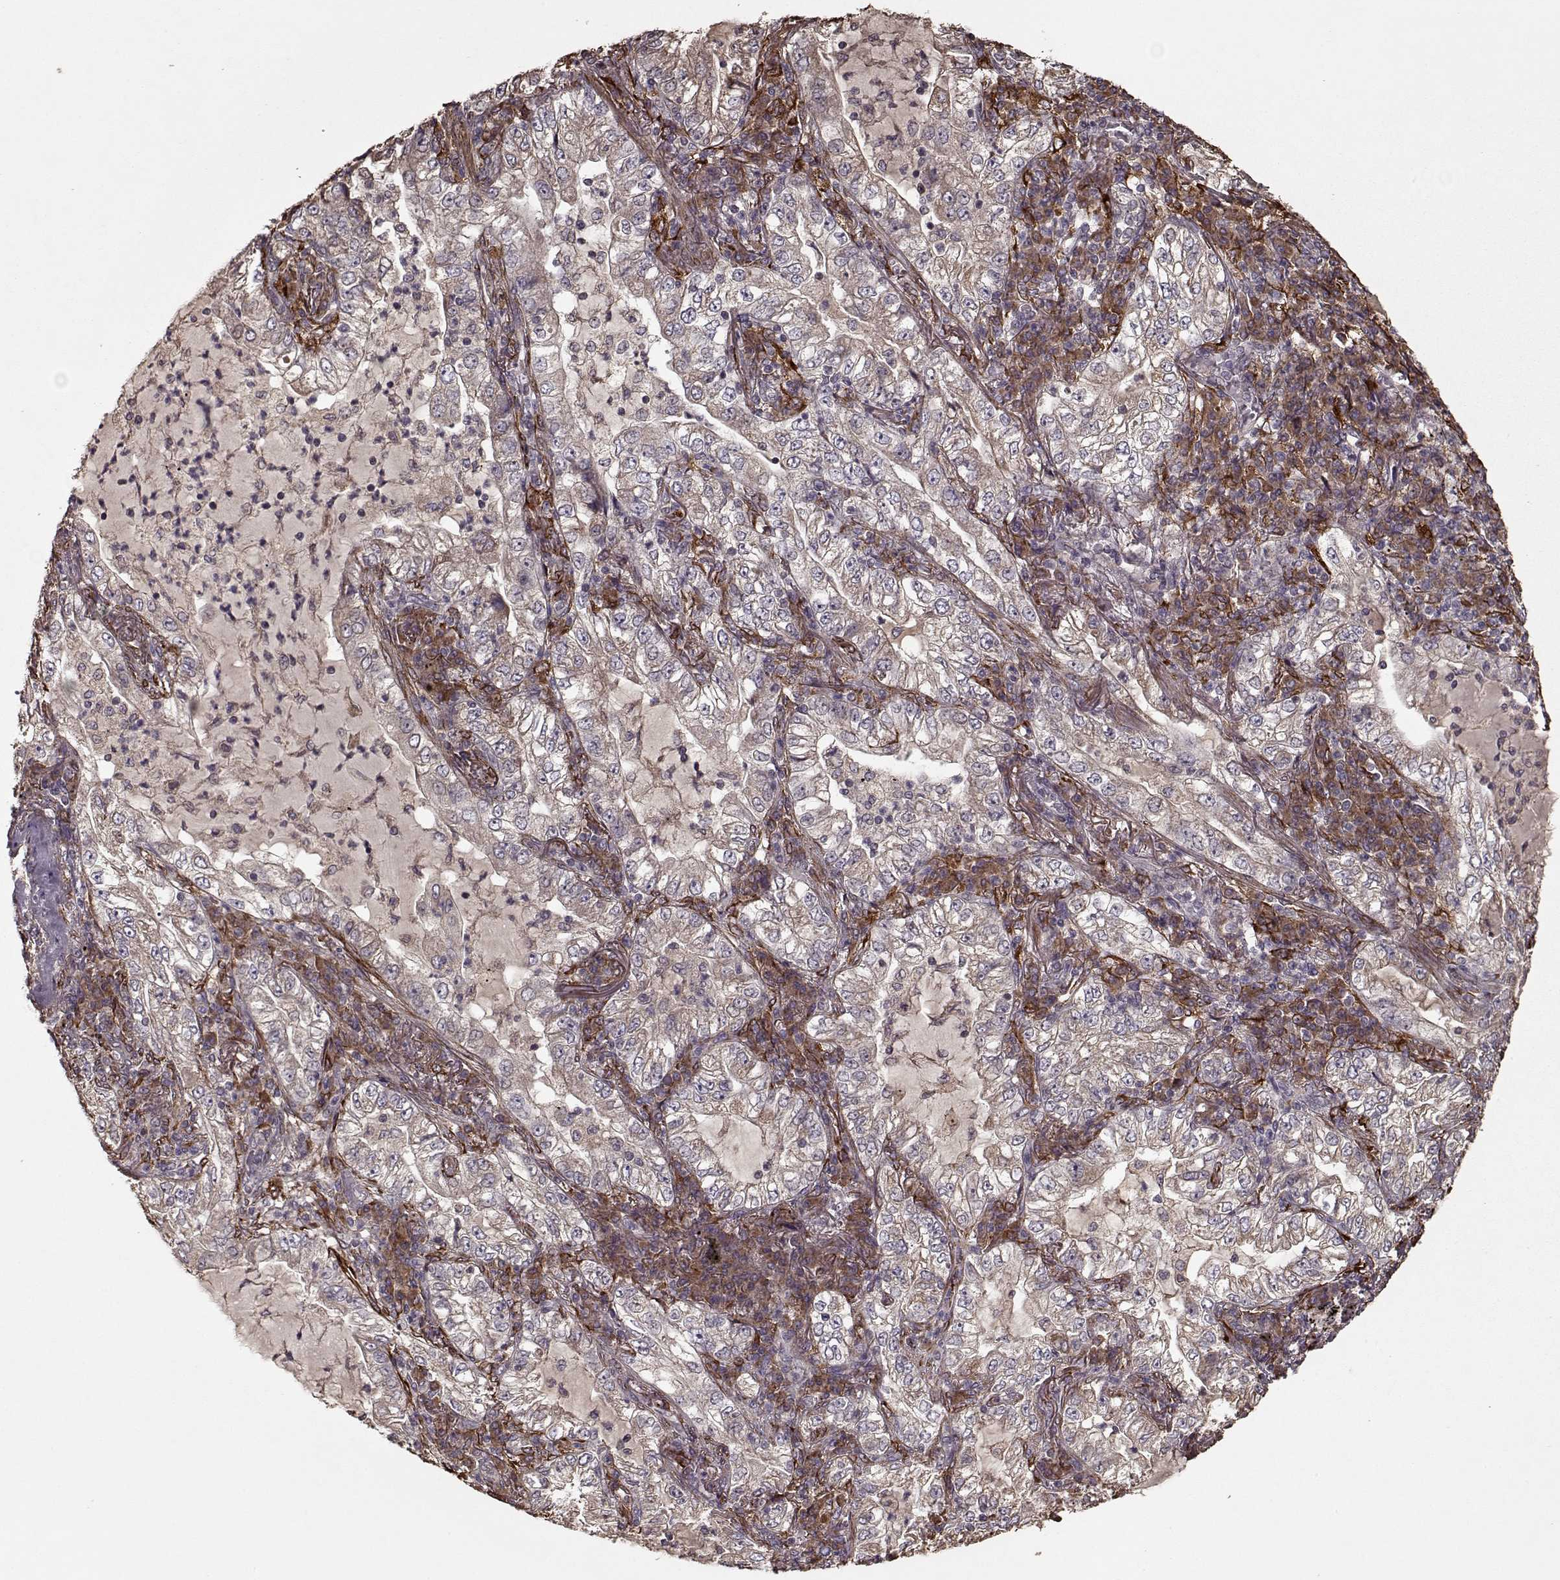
{"staining": {"intensity": "weak", "quantity": ">75%", "location": "cytoplasmic/membranous"}, "tissue": "lung cancer", "cell_type": "Tumor cells", "image_type": "cancer", "snomed": [{"axis": "morphology", "description": "Adenocarcinoma, NOS"}, {"axis": "topography", "description": "Lung"}], "caption": "Tumor cells exhibit weak cytoplasmic/membranous positivity in approximately >75% of cells in lung adenocarcinoma.", "gene": "IMMP1L", "patient": {"sex": "female", "age": 73}}